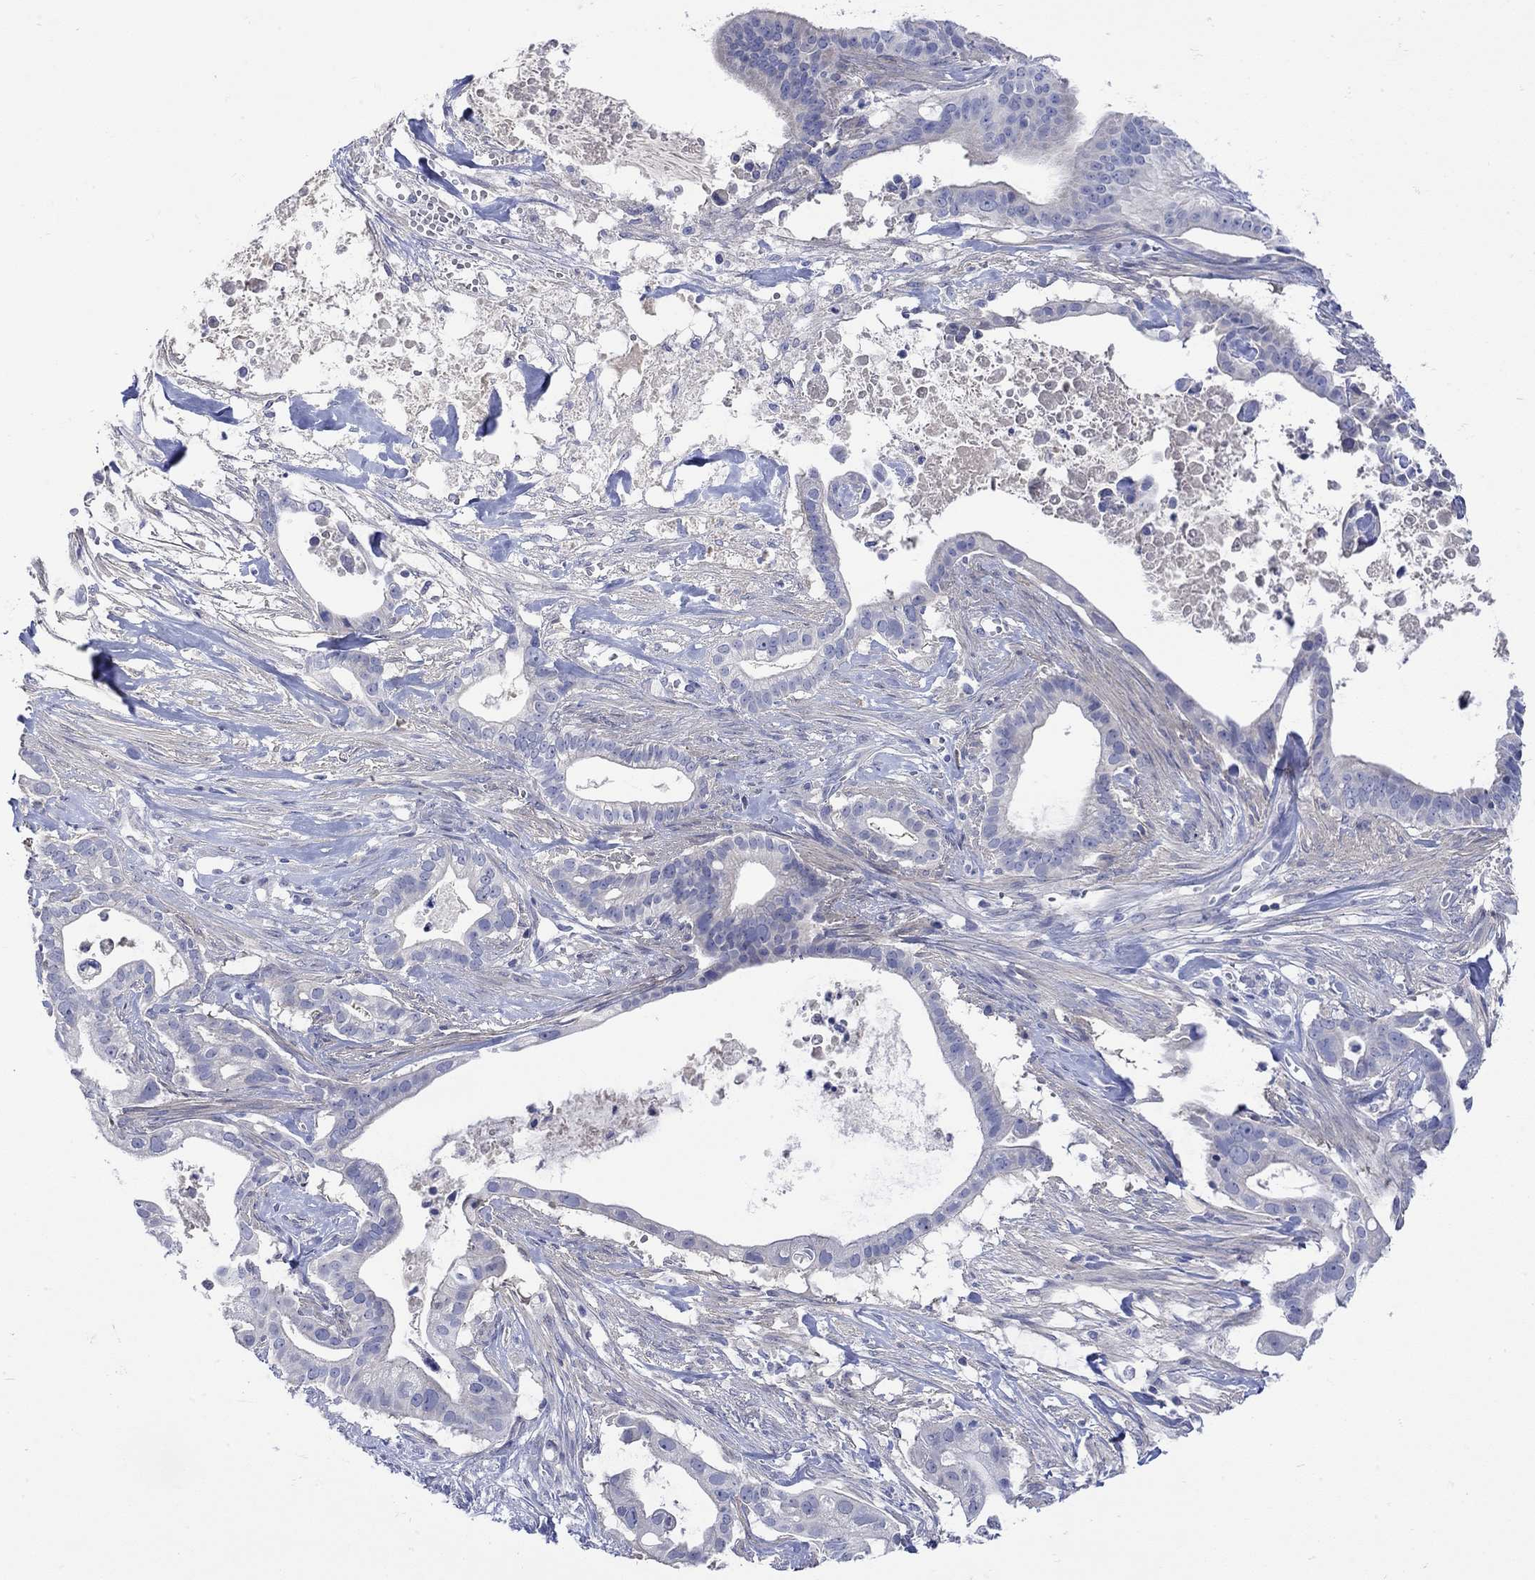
{"staining": {"intensity": "negative", "quantity": "none", "location": "none"}, "tissue": "pancreatic cancer", "cell_type": "Tumor cells", "image_type": "cancer", "snomed": [{"axis": "morphology", "description": "Adenocarcinoma, NOS"}, {"axis": "topography", "description": "Pancreas"}], "caption": "Photomicrograph shows no significant protein expression in tumor cells of pancreatic cancer (adenocarcinoma). The staining was performed using DAB (3,3'-diaminobenzidine) to visualize the protein expression in brown, while the nuclei were stained in blue with hematoxylin (Magnification: 20x).", "gene": "MSI1", "patient": {"sex": "male", "age": 61}}